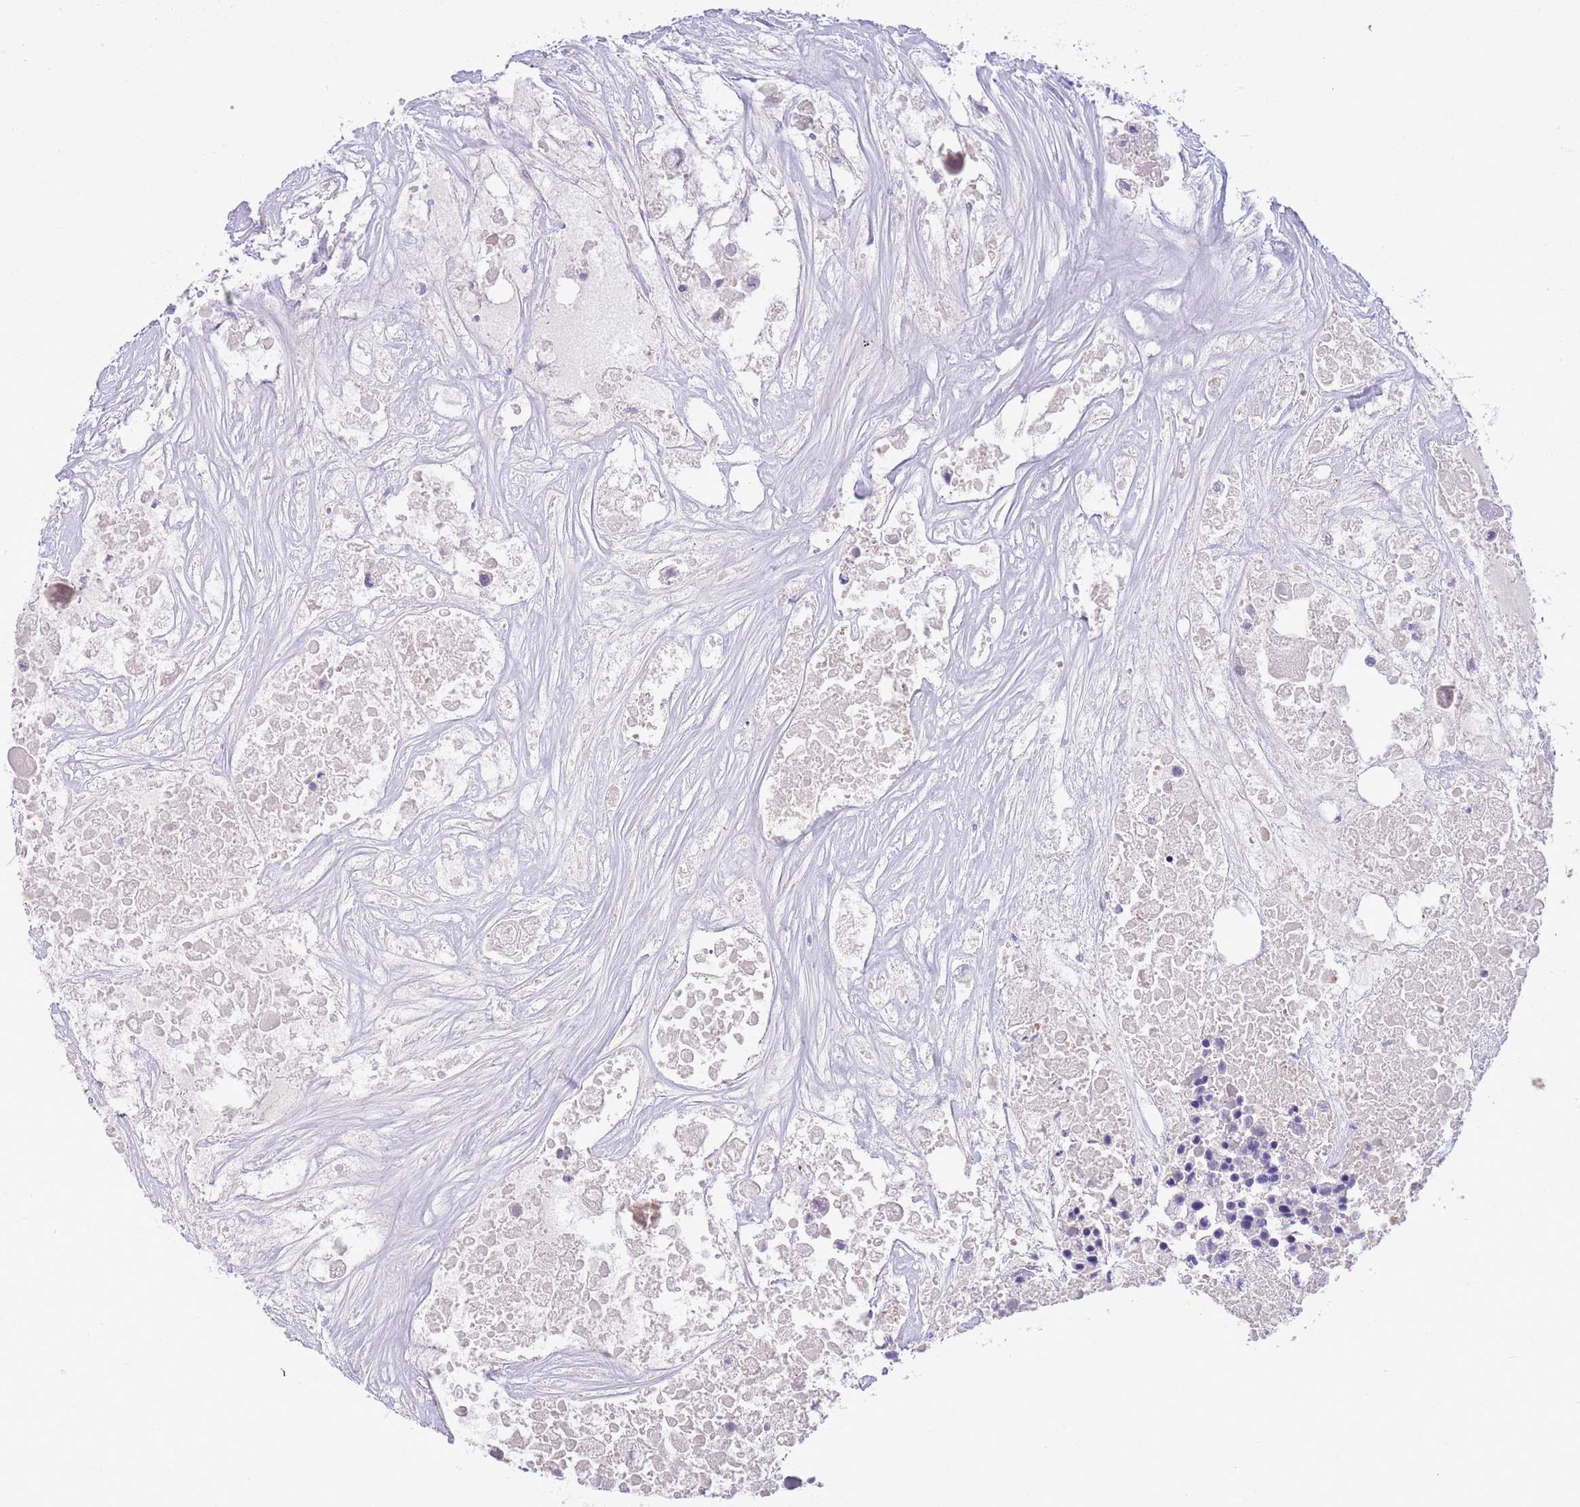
{"staining": {"intensity": "negative", "quantity": "none", "location": "none"}, "tissue": "colorectal cancer", "cell_type": "Tumor cells", "image_type": "cancer", "snomed": [{"axis": "morphology", "description": "Adenocarcinoma, NOS"}, {"axis": "topography", "description": "Colon"}], "caption": "IHC of human adenocarcinoma (colorectal) displays no positivity in tumor cells.", "gene": "SFTPA1", "patient": {"sex": "male", "age": 77}}